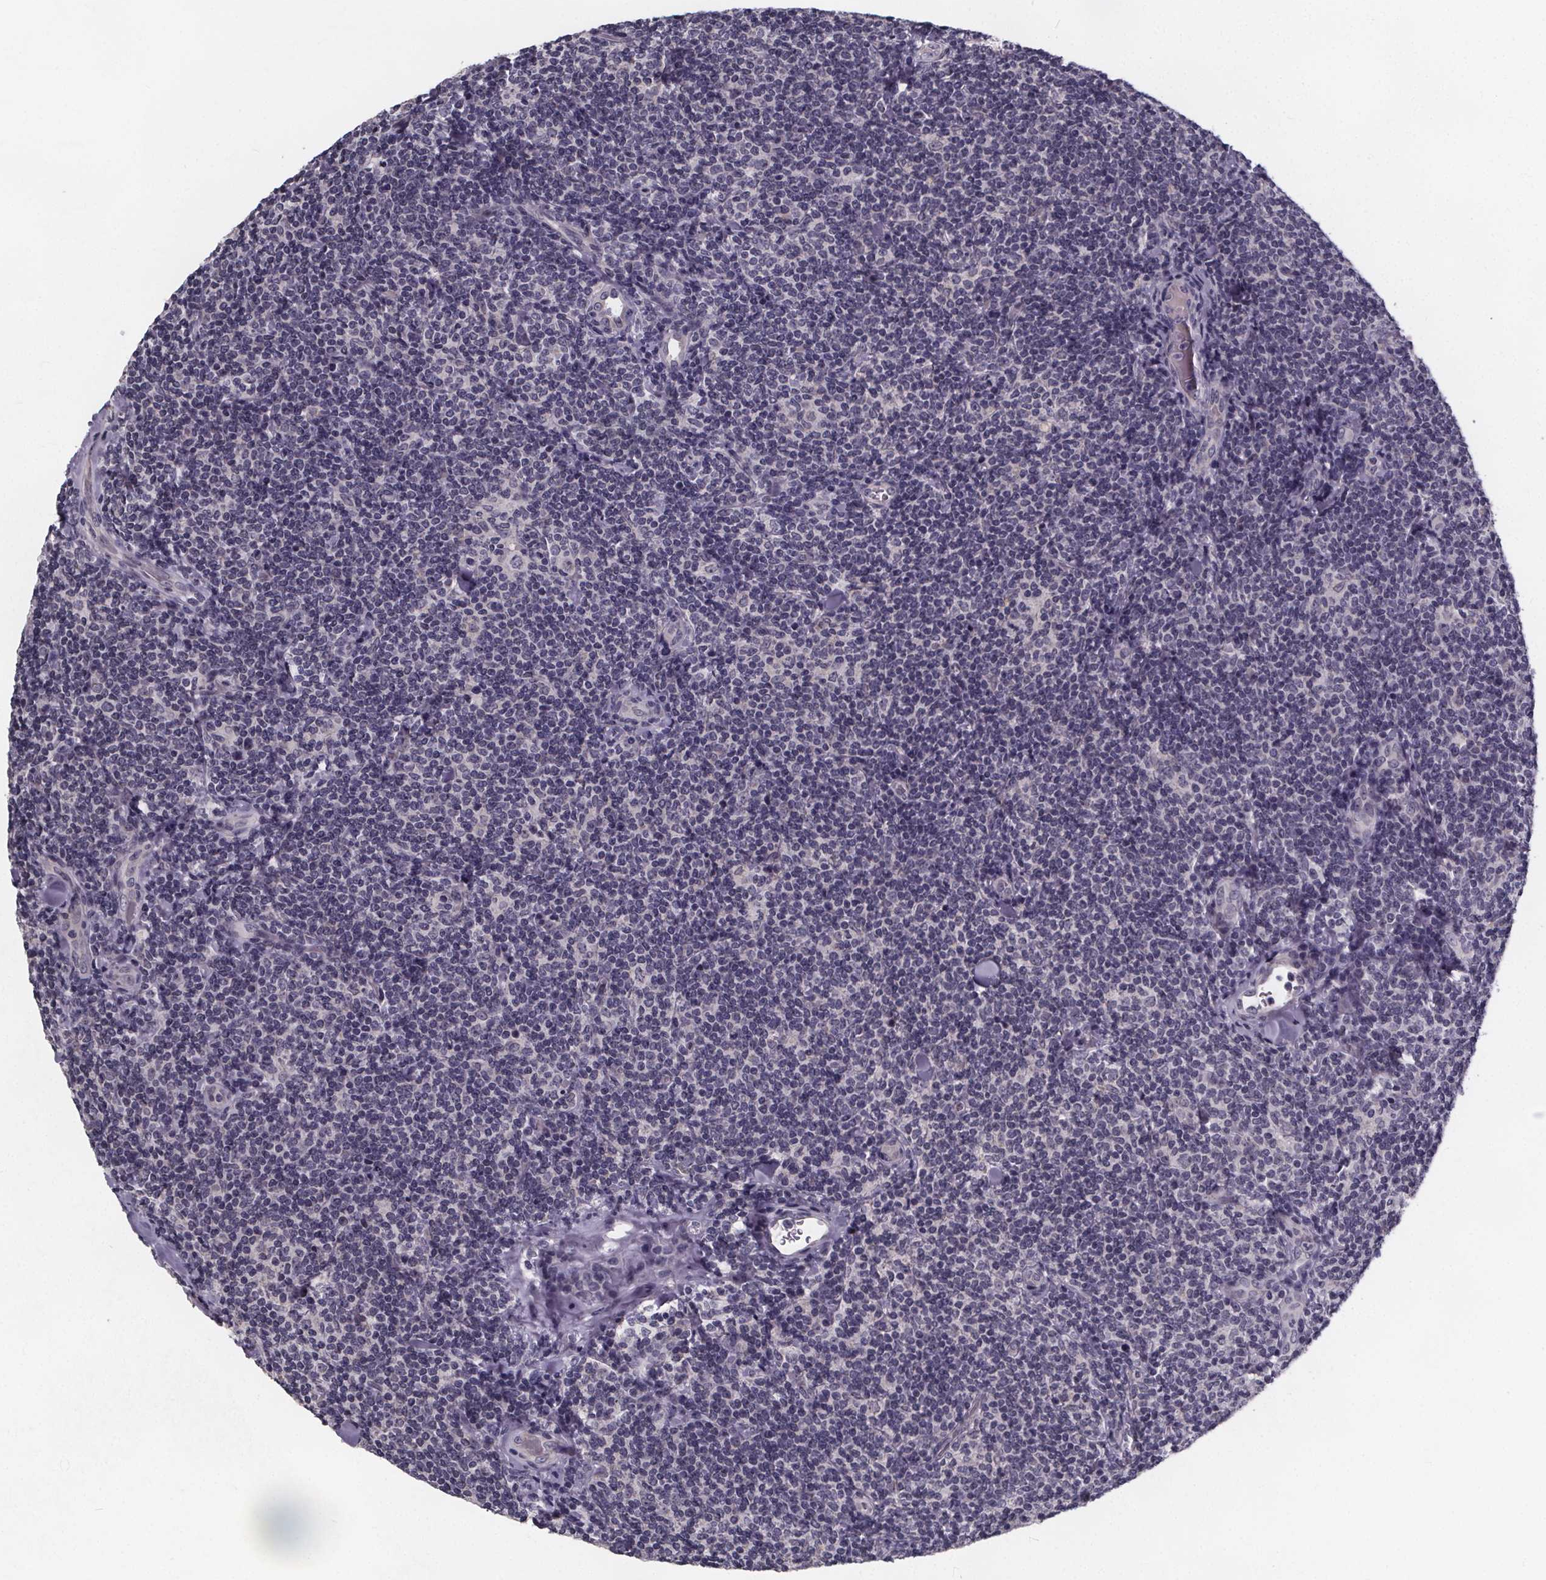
{"staining": {"intensity": "negative", "quantity": "none", "location": "none"}, "tissue": "lymphoma", "cell_type": "Tumor cells", "image_type": "cancer", "snomed": [{"axis": "morphology", "description": "Malignant lymphoma, non-Hodgkin's type, Low grade"}, {"axis": "topography", "description": "Lymph node"}], "caption": "Lymphoma was stained to show a protein in brown. There is no significant expression in tumor cells.", "gene": "FAM181B", "patient": {"sex": "female", "age": 56}}